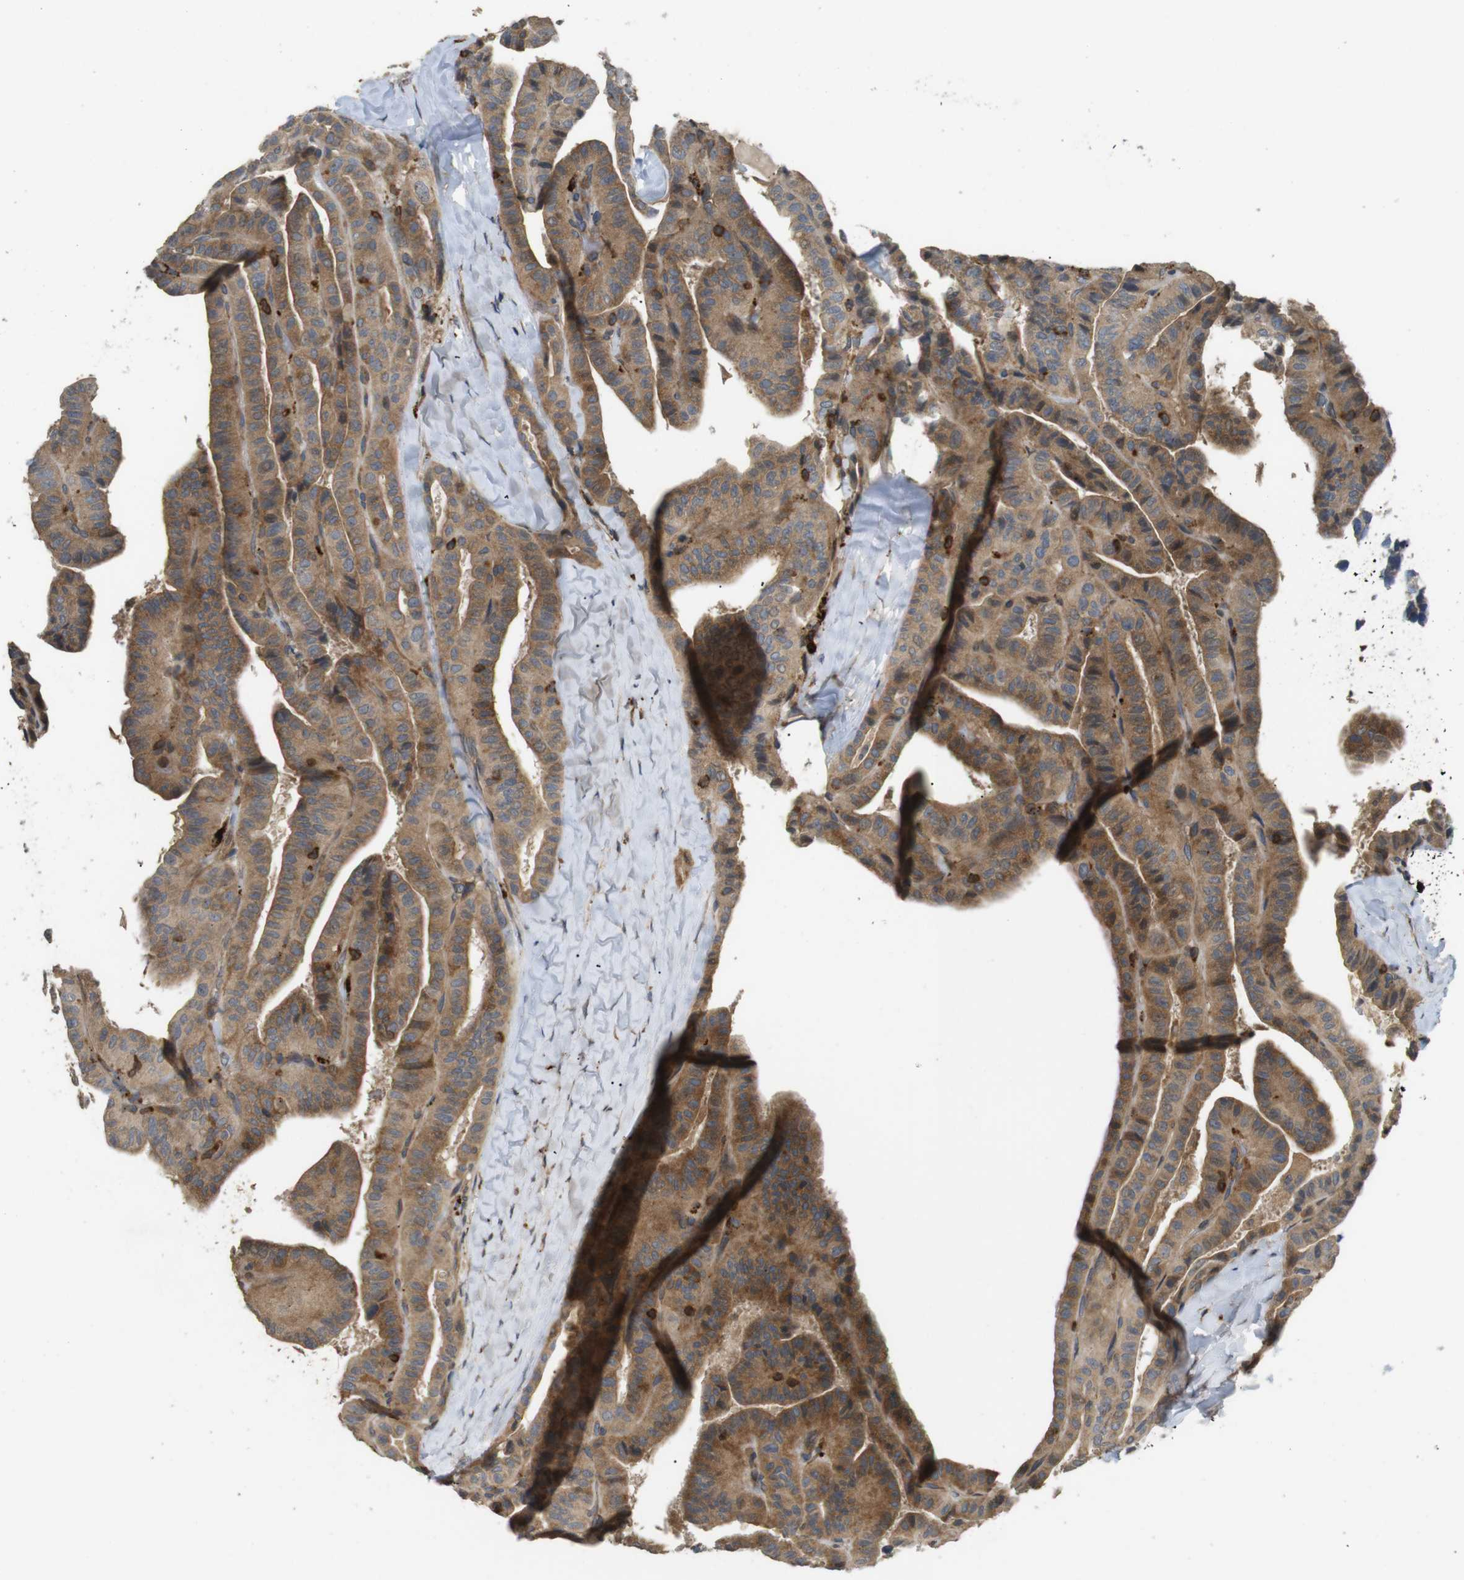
{"staining": {"intensity": "moderate", "quantity": ">75%", "location": "cytoplasmic/membranous"}, "tissue": "thyroid cancer", "cell_type": "Tumor cells", "image_type": "cancer", "snomed": [{"axis": "morphology", "description": "Papillary adenocarcinoma, NOS"}, {"axis": "topography", "description": "Thyroid gland"}], "caption": "High-magnification brightfield microscopy of thyroid papillary adenocarcinoma stained with DAB (3,3'-diaminobenzidine) (brown) and counterstained with hematoxylin (blue). tumor cells exhibit moderate cytoplasmic/membranous staining is identified in approximately>75% of cells.", "gene": "KSR1", "patient": {"sex": "male", "age": 77}}